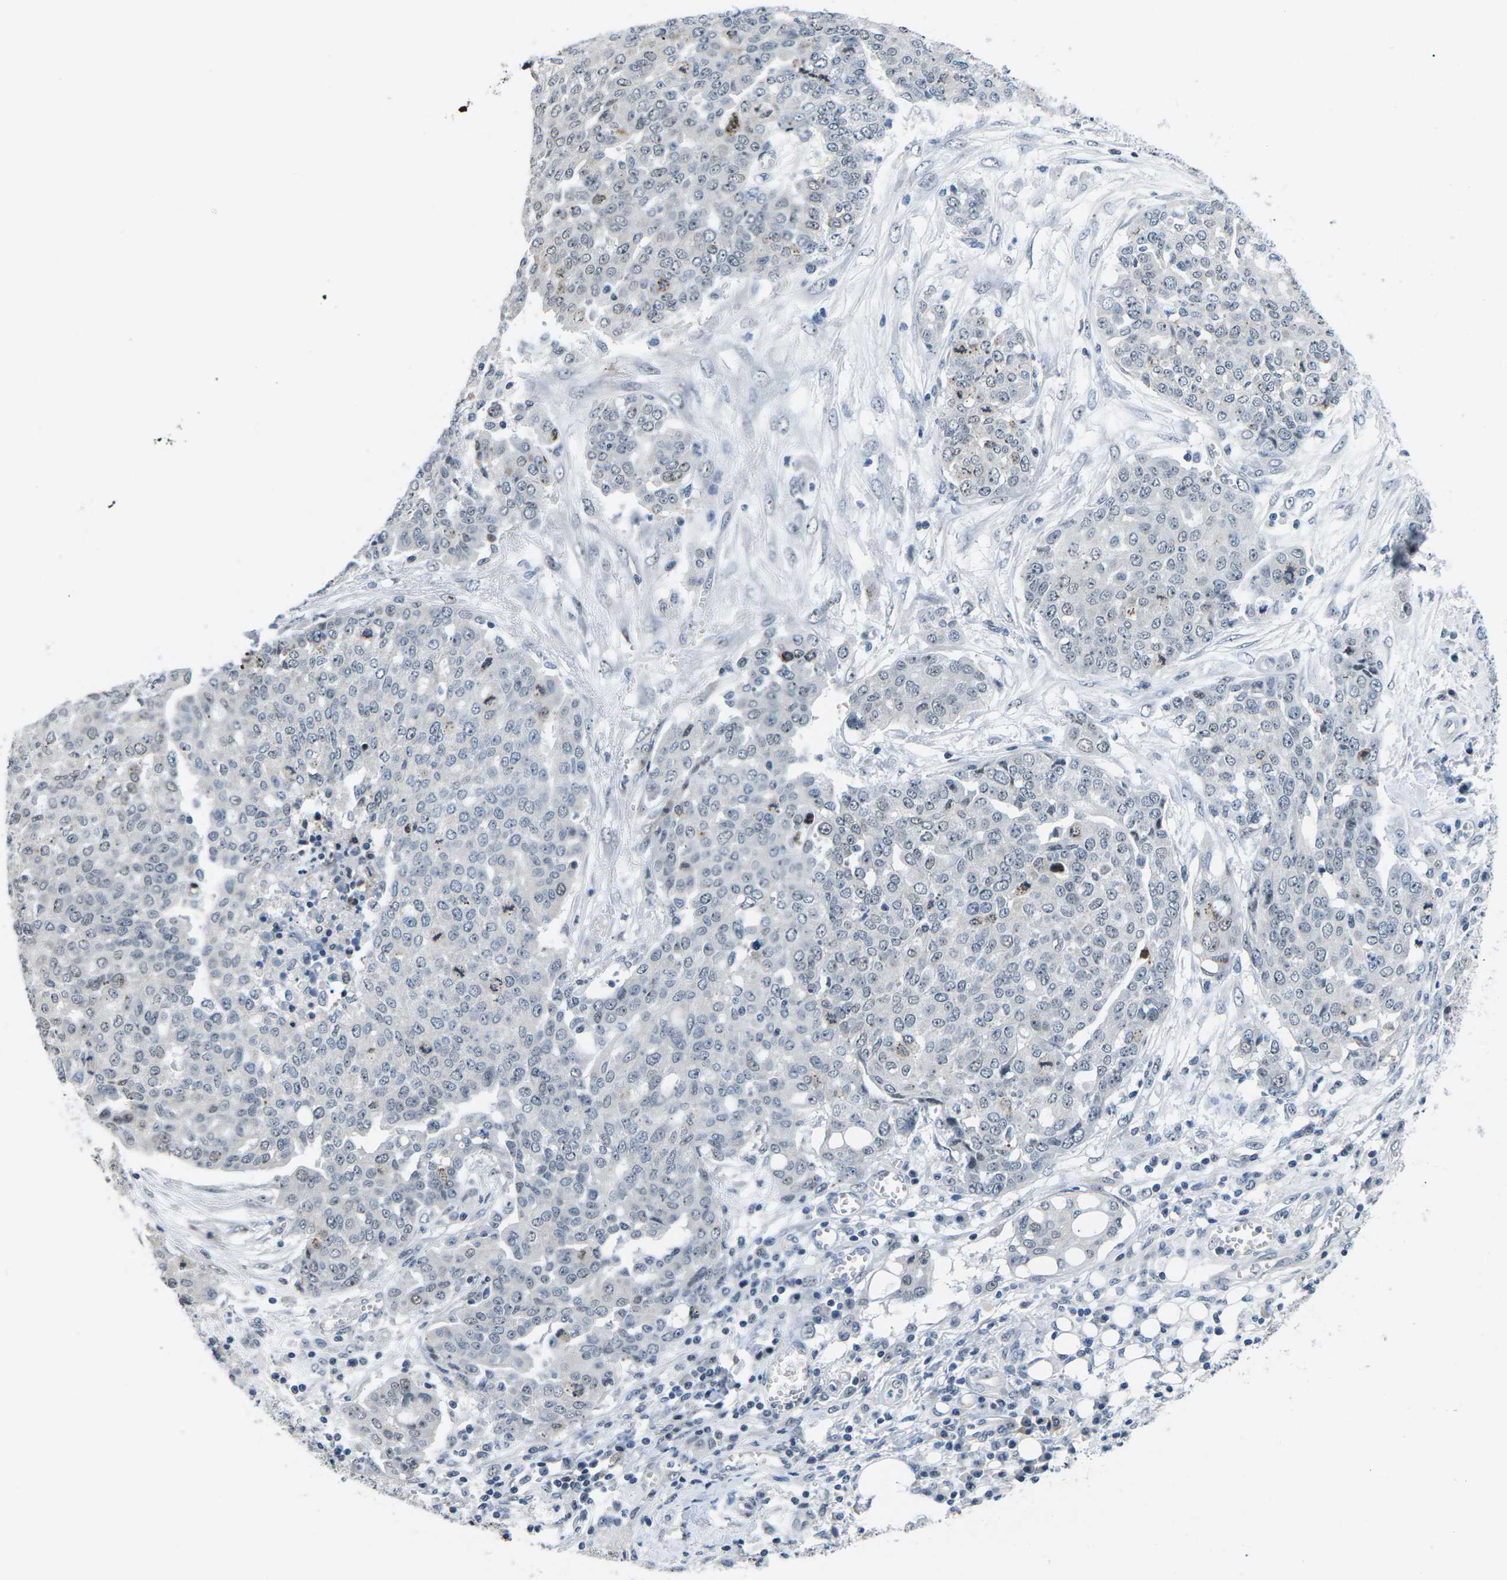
{"staining": {"intensity": "negative", "quantity": "none", "location": "none"}, "tissue": "ovarian cancer", "cell_type": "Tumor cells", "image_type": "cancer", "snomed": [{"axis": "morphology", "description": "Cystadenocarcinoma, serous, NOS"}, {"axis": "topography", "description": "Soft tissue"}, {"axis": "topography", "description": "Ovary"}], "caption": "Serous cystadenocarcinoma (ovarian) stained for a protein using immunohistochemistry displays no expression tumor cells.", "gene": "NSRP1", "patient": {"sex": "female", "age": 57}}